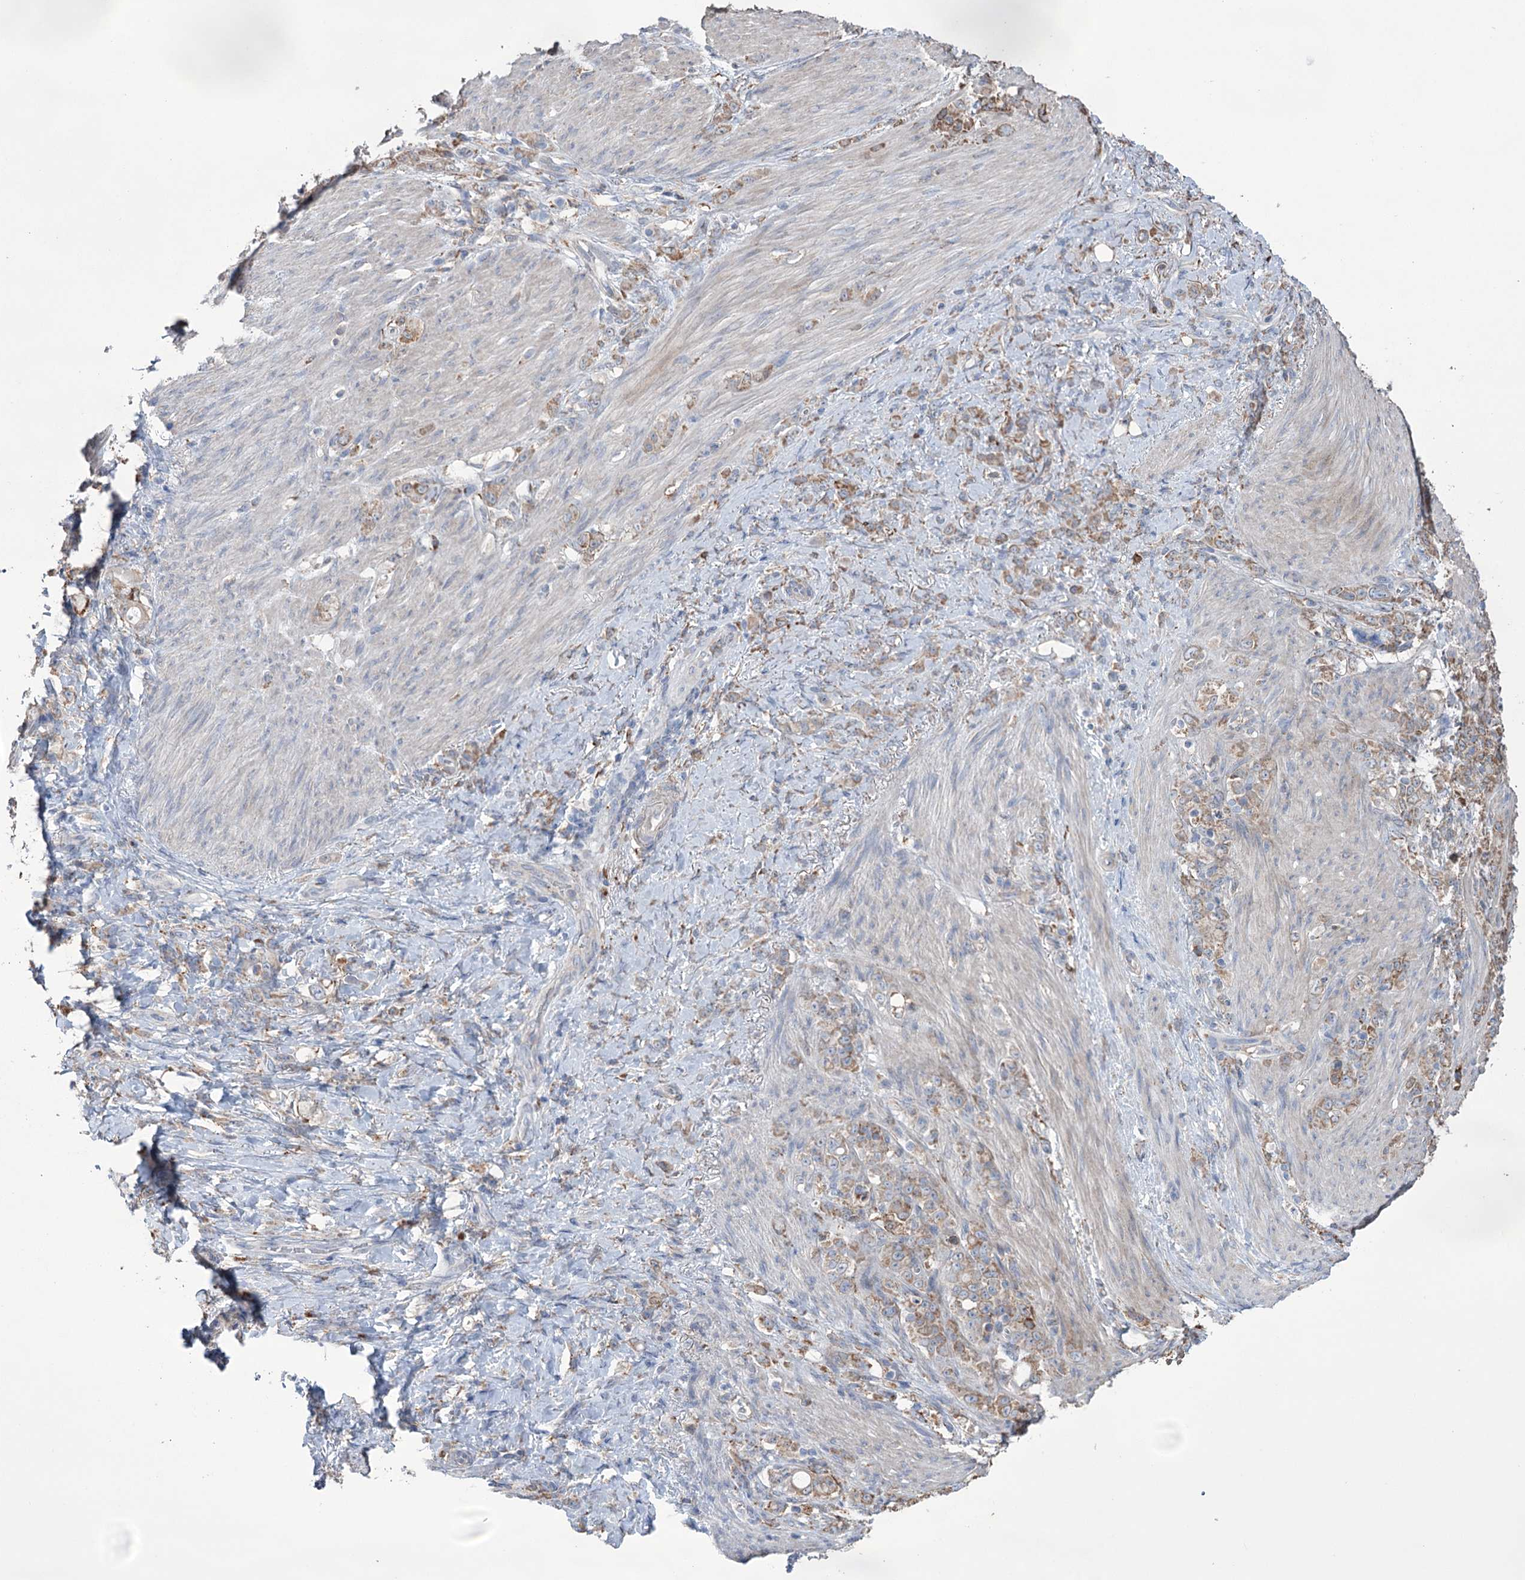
{"staining": {"intensity": "moderate", "quantity": "25%-75%", "location": "cytoplasmic/membranous"}, "tissue": "stomach cancer", "cell_type": "Tumor cells", "image_type": "cancer", "snomed": [{"axis": "morphology", "description": "Adenocarcinoma, NOS"}, {"axis": "topography", "description": "Stomach"}], "caption": "DAB immunohistochemical staining of human adenocarcinoma (stomach) demonstrates moderate cytoplasmic/membranous protein positivity in about 25%-75% of tumor cells.", "gene": "TRIM71", "patient": {"sex": "female", "age": 79}}